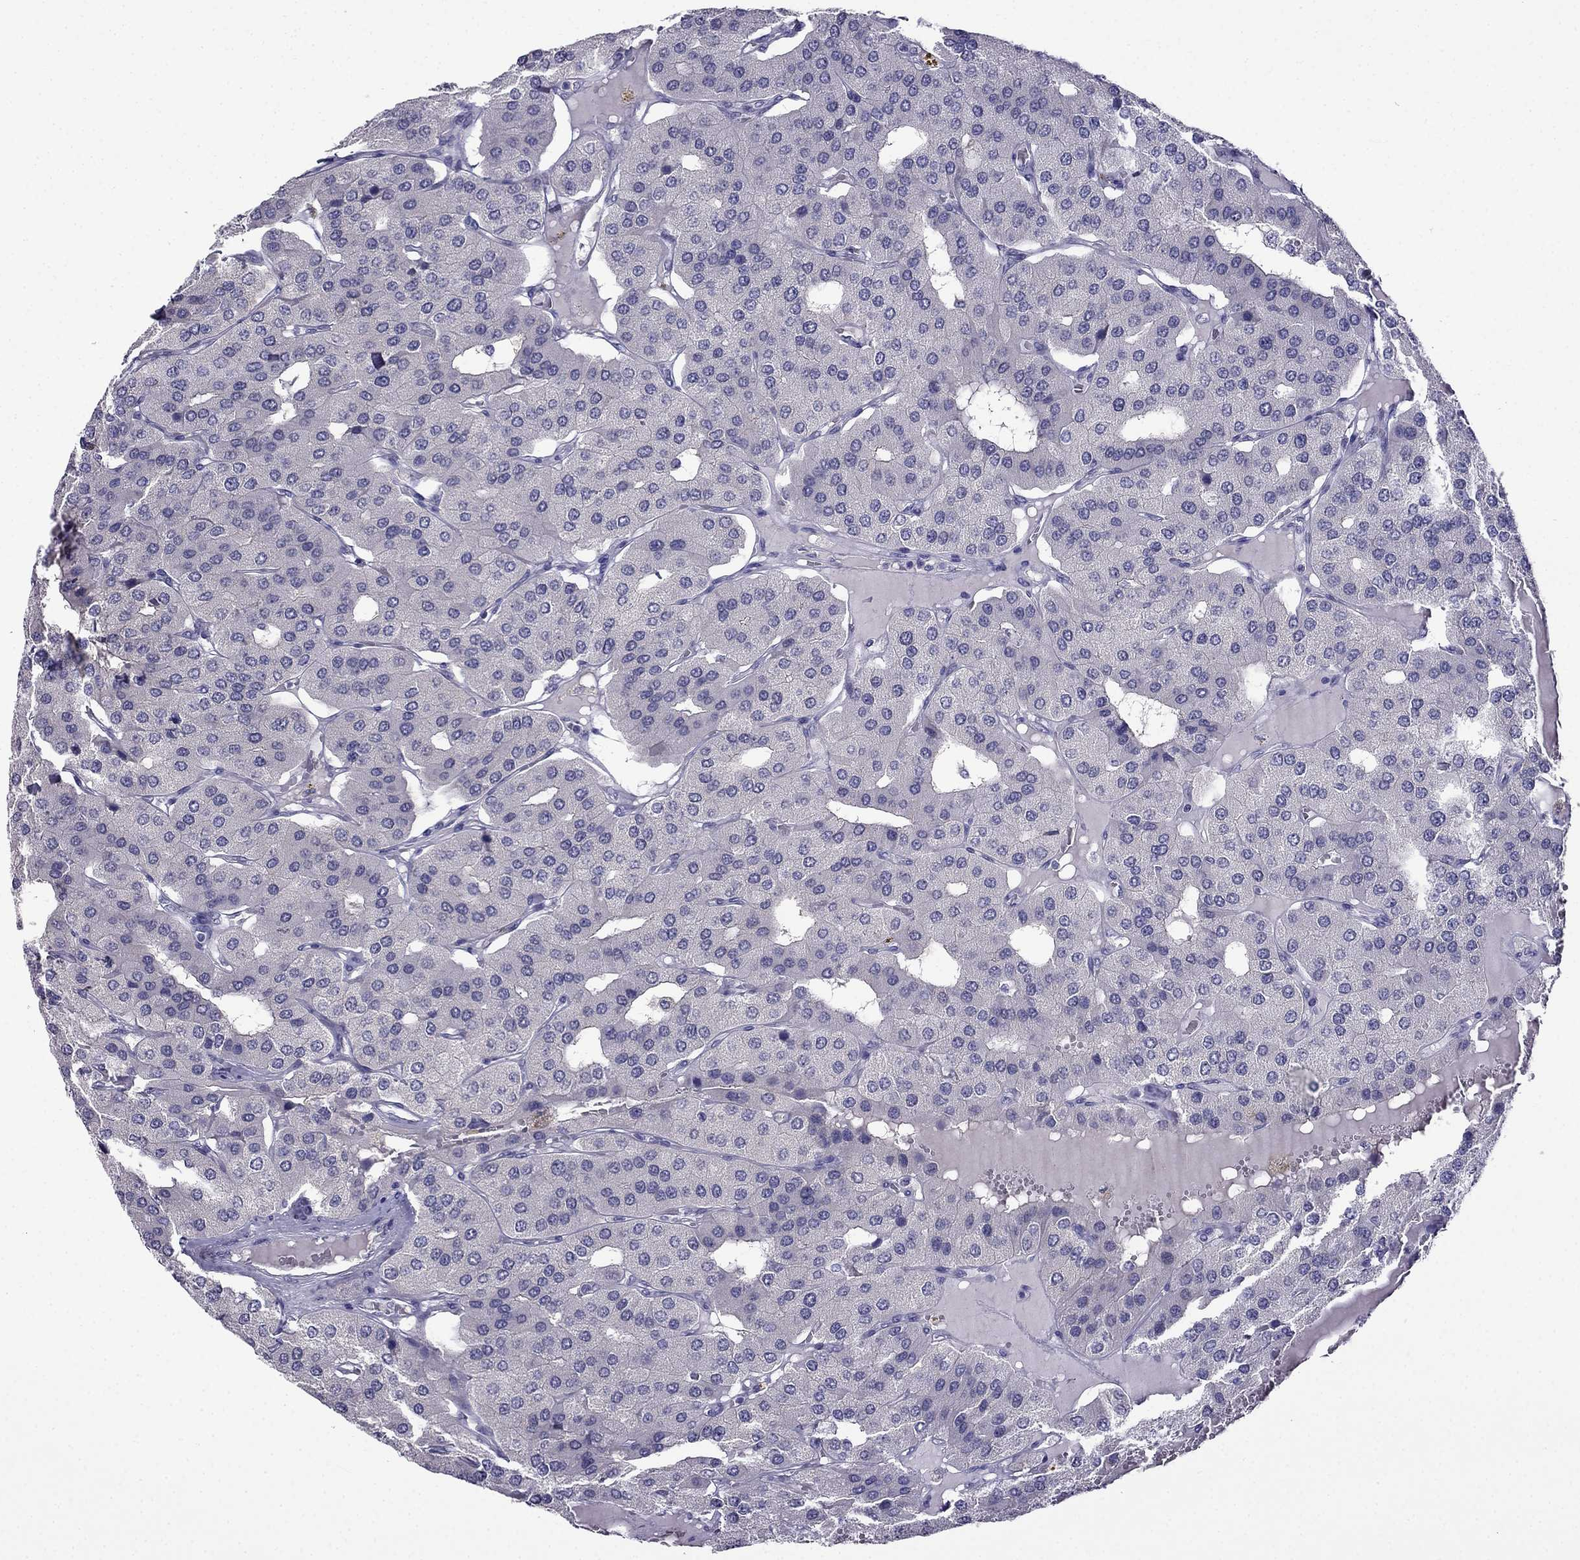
{"staining": {"intensity": "negative", "quantity": "none", "location": "none"}, "tissue": "parathyroid gland", "cell_type": "Glandular cells", "image_type": "normal", "snomed": [{"axis": "morphology", "description": "Normal tissue, NOS"}, {"axis": "morphology", "description": "Adenoma, NOS"}, {"axis": "topography", "description": "Parathyroid gland"}], "caption": "Protein analysis of normal parathyroid gland reveals no significant positivity in glandular cells. (DAB (3,3'-diaminobenzidine) immunohistochemistry (IHC) visualized using brightfield microscopy, high magnification).", "gene": "SCNN1D", "patient": {"sex": "female", "age": 86}}